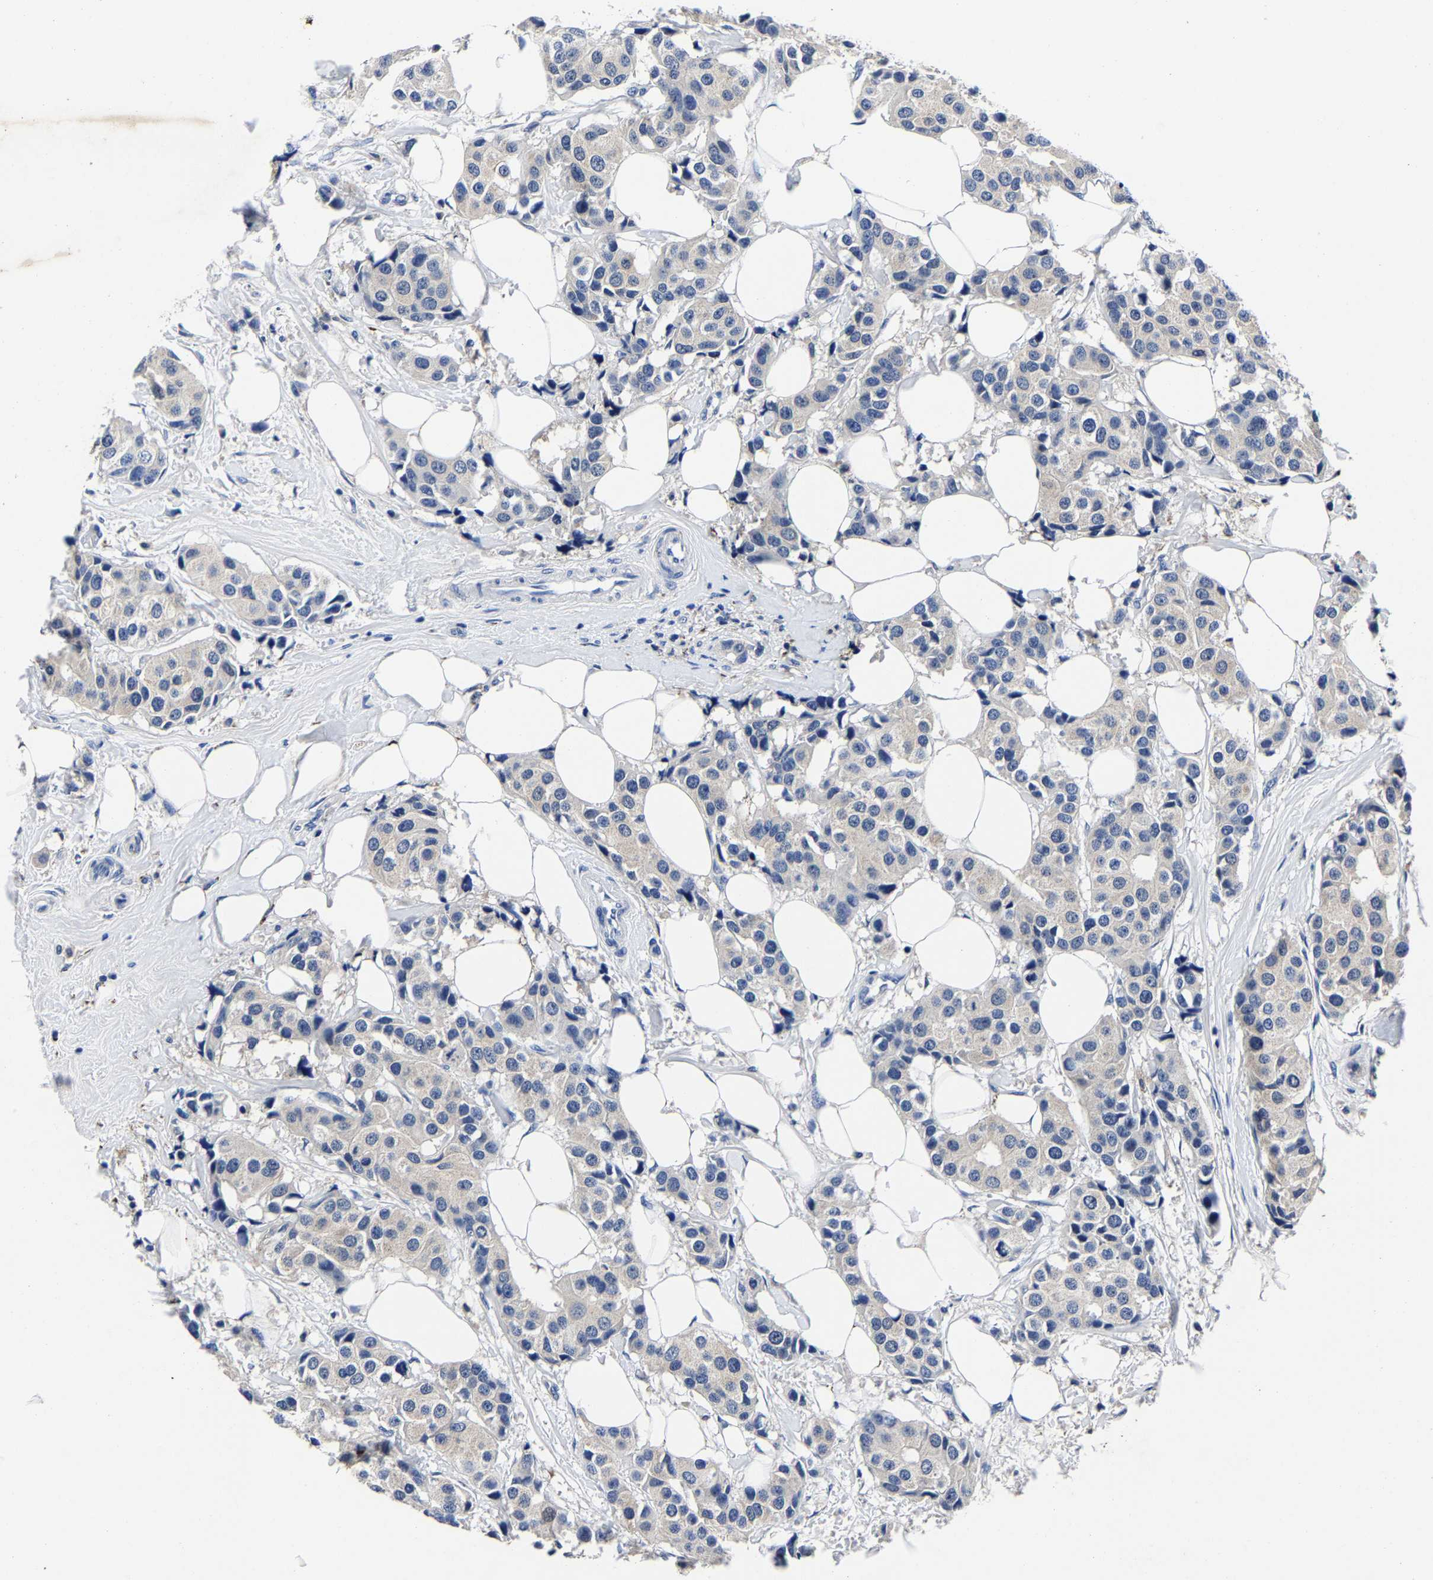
{"staining": {"intensity": "negative", "quantity": "none", "location": "none"}, "tissue": "breast cancer", "cell_type": "Tumor cells", "image_type": "cancer", "snomed": [{"axis": "morphology", "description": "Normal tissue, NOS"}, {"axis": "morphology", "description": "Duct carcinoma"}, {"axis": "topography", "description": "Breast"}], "caption": "Immunohistochemistry histopathology image of neoplastic tissue: human breast cancer (infiltrating ductal carcinoma) stained with DAB reveals no significant protein positivity in tumor cells.", "gene": "PSPH", "patient": {"sex": "female", "age": 39}}